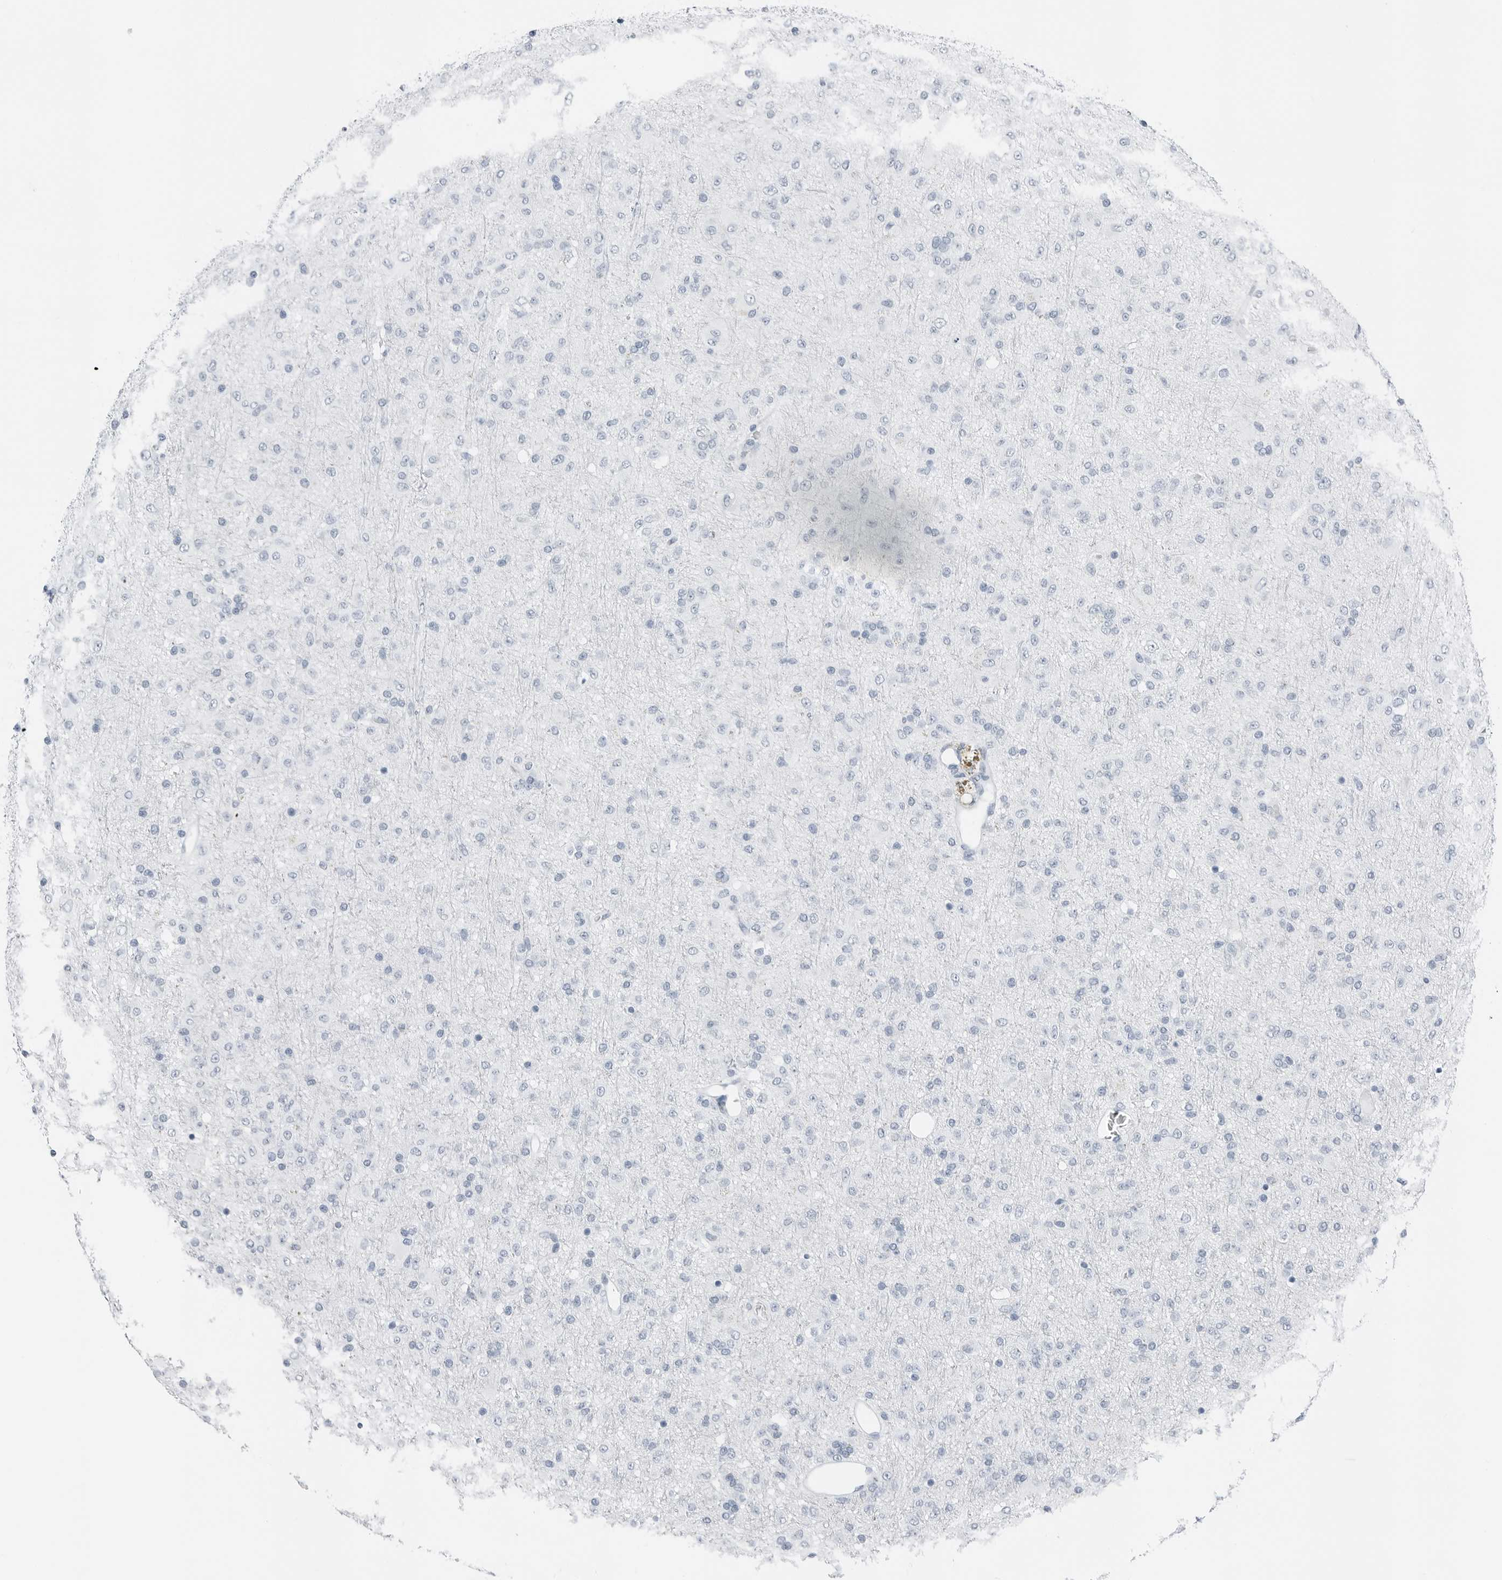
{"staining": {"intensity": "negative", "quantity": "none", "location": "none"}, "tissue": "glioma", "cell_type": "Tumor cells", "image_type": "cancer", "snomed": [{"axis": "morphology", "description": "Glioma, malignant, Low grade"}, {"axis": "topography", "description": "Brain"}], "caption": "The immunohistochemistry (IHC) histopathology image has no significant staining in tumor cells of glioma tissue.", "gene": "SLPI", "patient": {"sex": "male", "age": 65}}